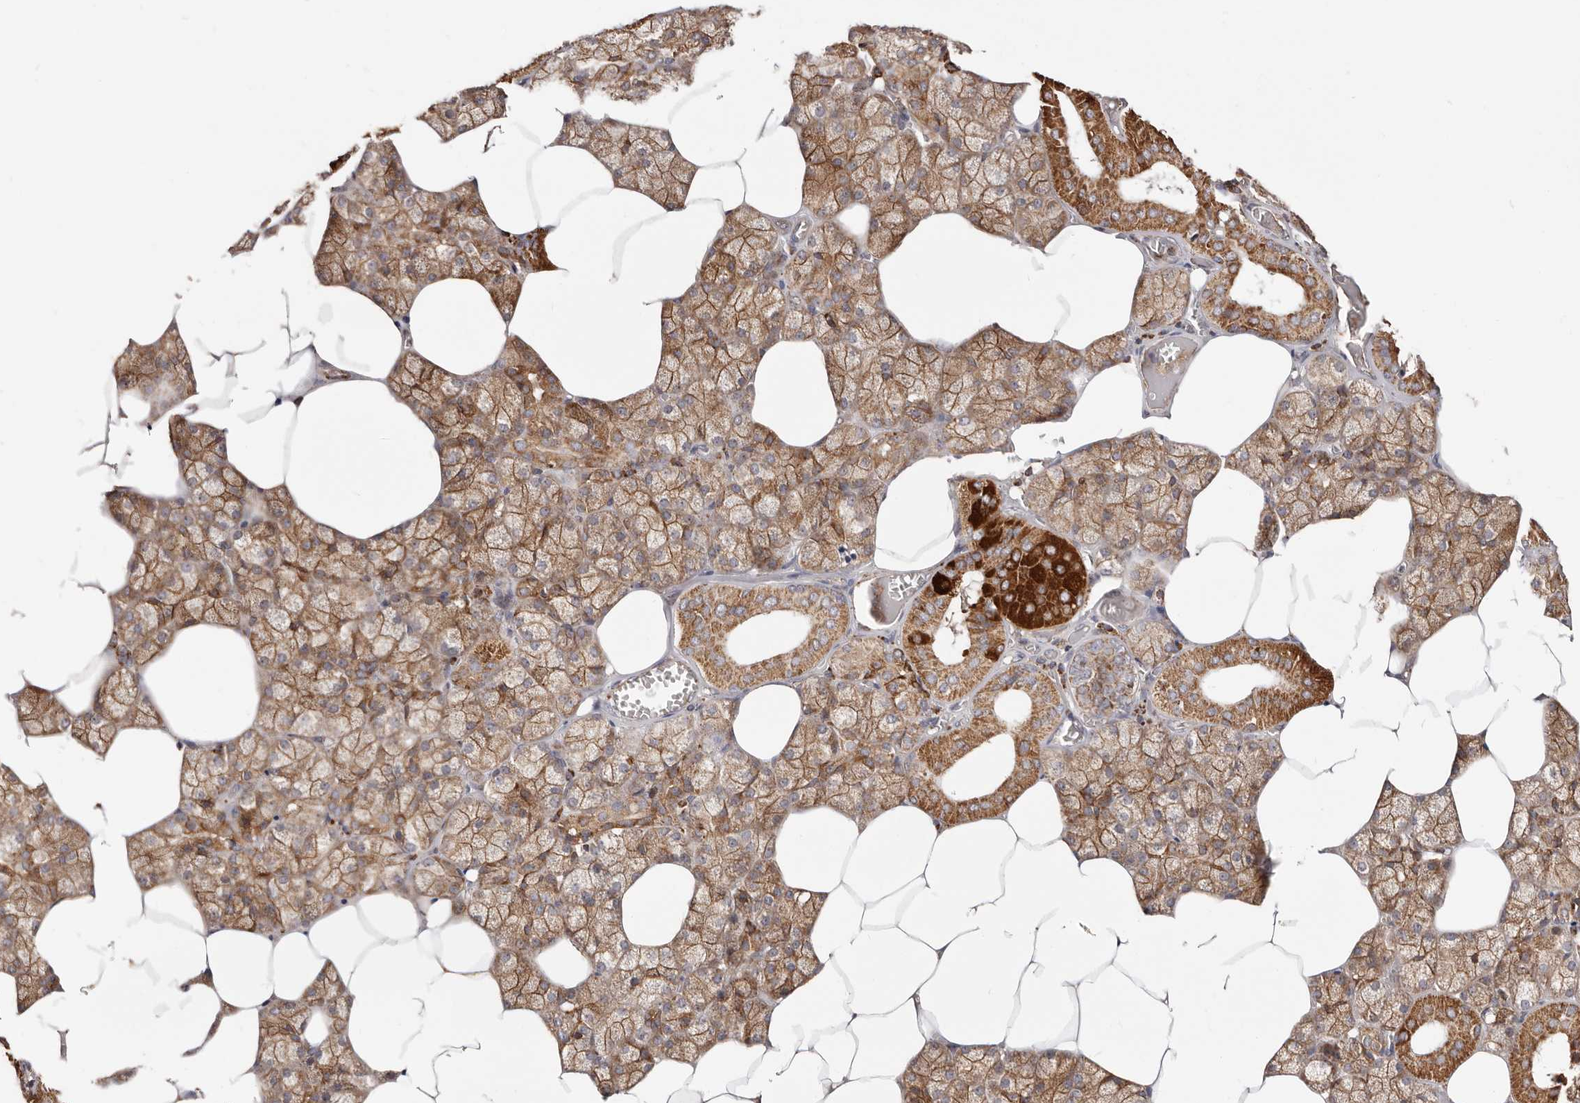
{"staining": {"intensity": "strong", "quantity": "25%-75%", "location": "cytoplasmic/membranous"}, "tissue": "salivary gland", "cell_type": "Glandular cells", "image_type": "normal", "snomed": [{"axis": "morphology", "description": "Normal tissue, NOS"}, {"axis": "topography", "description": "Salivary gland"}], "caption": "Approximately 25%-75% of glandular cells in unremarkable human salivary gland reveal strong cytoplasmic/membranous protein expression as visualized by brown immunohistochemical staining.", "gene": "PRKACB", "patient": {"sex": "male", "age": 62}}